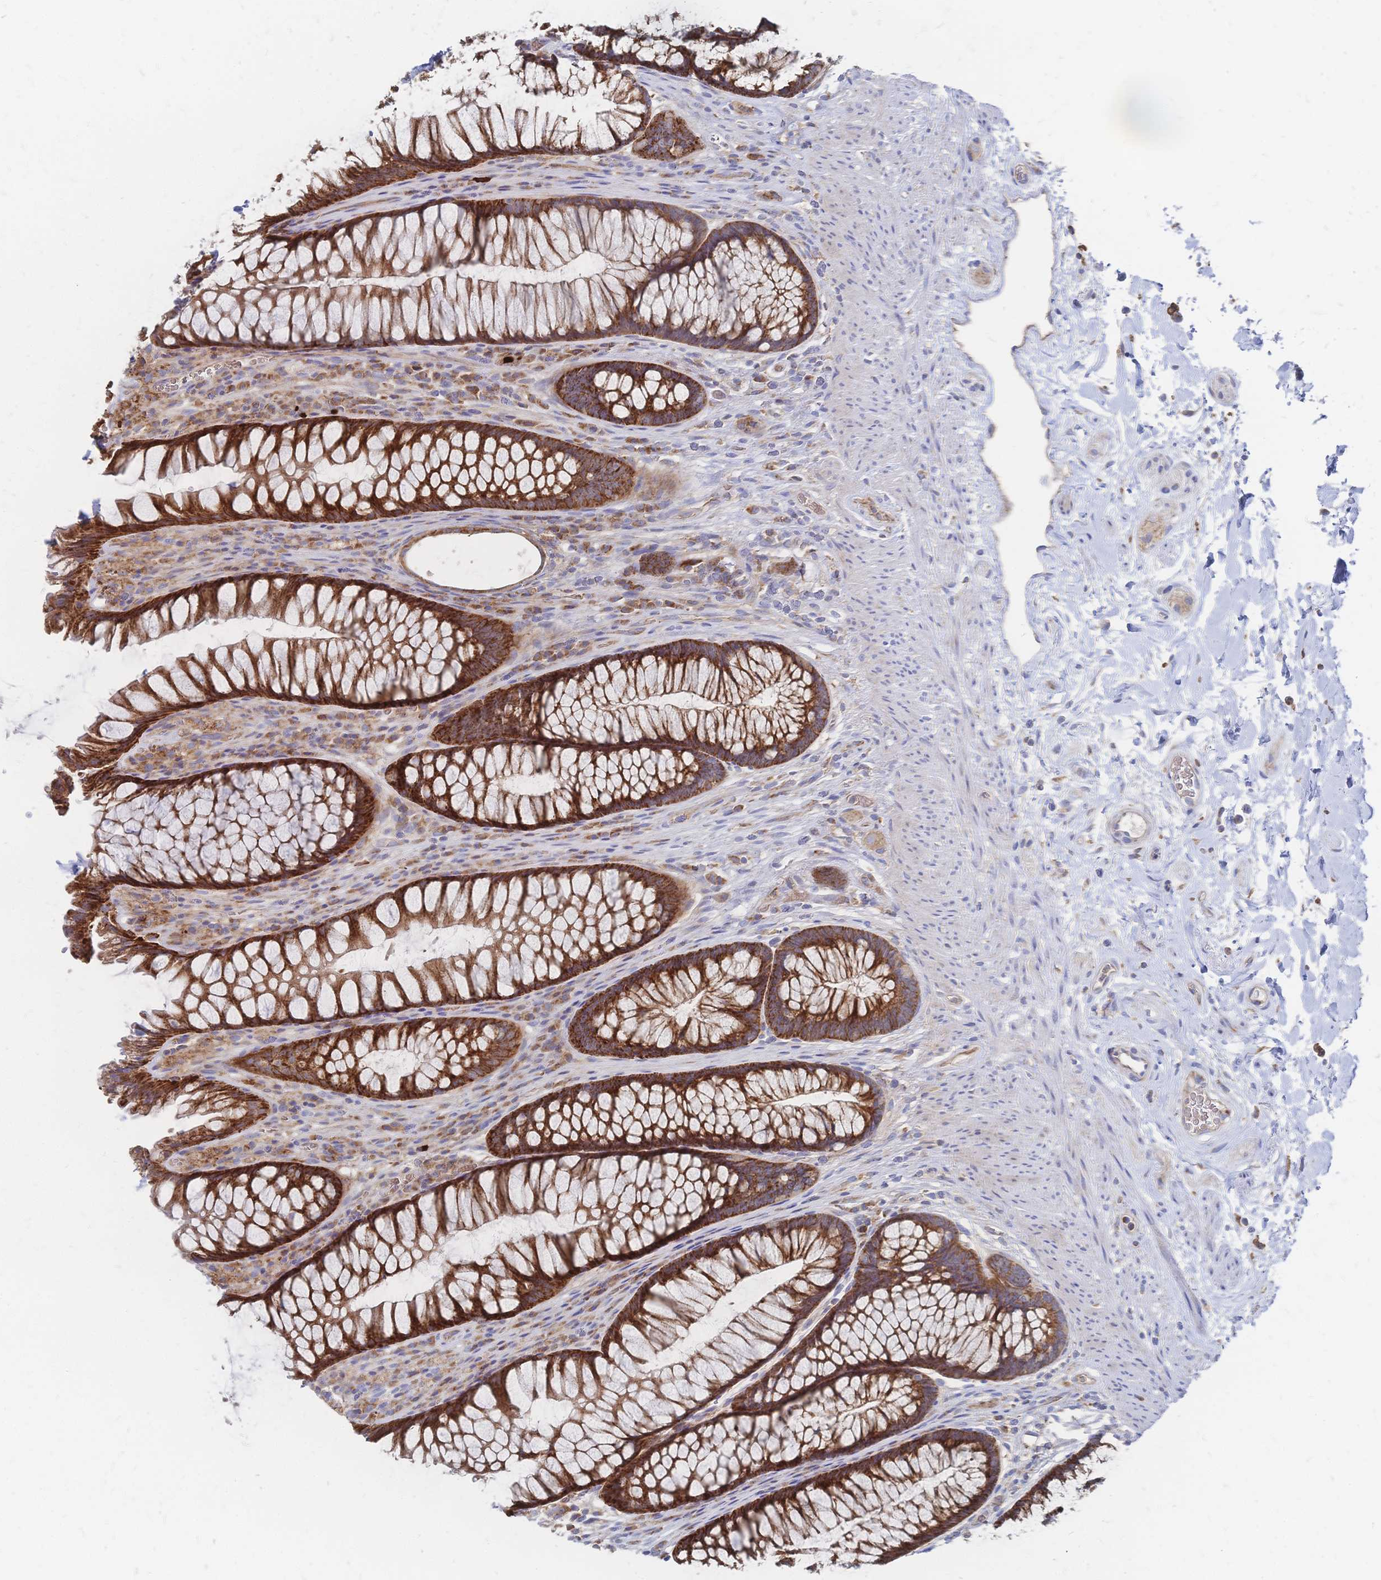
{"staining": {"intensity": "strong", "quantity": ">75%", "location": "cytoplasmic/membranous"}, "tissue": "rectum", "cell_type": "Glandular cells", "image_type": "normal", "snomed": [{"axis": "morphology", "description": "Normal tissue, NOS"}, {"axis": "topography", "description": "Rectum"}], "caption": "Rectum stained for a protein (brown) shows strong cytoplasmic/membranous positive expression in about >75% of glandular cells.", "gene": "SORBS1", "patient": {"sex": "male", "age": 53}}